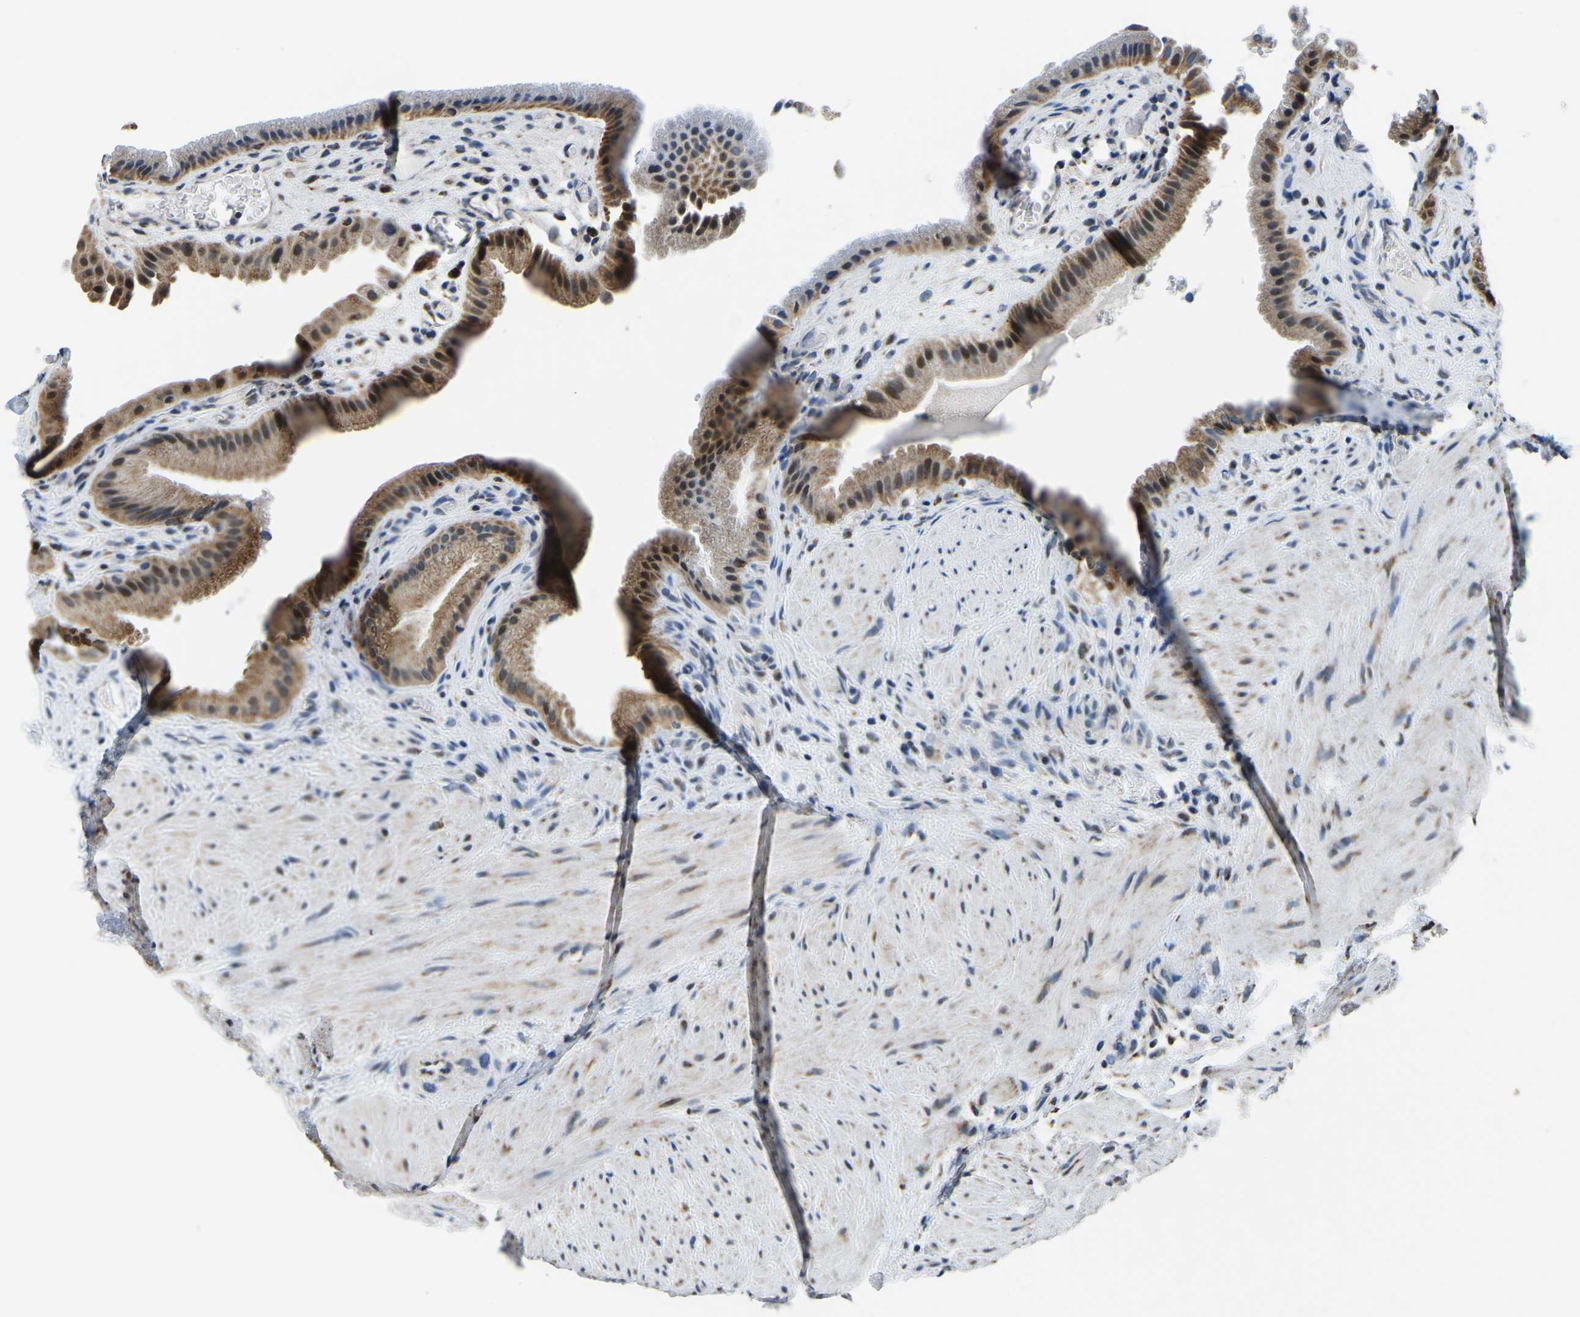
{"staining": {"intensity": "moderate", "quantity": ">75%", "location": "cytoplasmic/membranous,nuclear"}, "tissue": "gallbladder", "cell_type": "Glandular cells", "image_type": "normal", "snomed": [{"axis": "morphology", "description": "Normal tissue, NOS"}, {"axis": "topography", "description": "Gallbladder"}], "caption": "High-power microscopy captured an immunohistochemistry (IHC) image of unremarkable gallbladder, revealing moderate cytoplasmic/membranous,nuclear positivity in approximately >75% of glandular cells. Immunohistochemistry stains the protein in brown and the nuclei are stained blue.", "gene": "BNIP3L", "patient": {"sex": "male", "age": 49}}